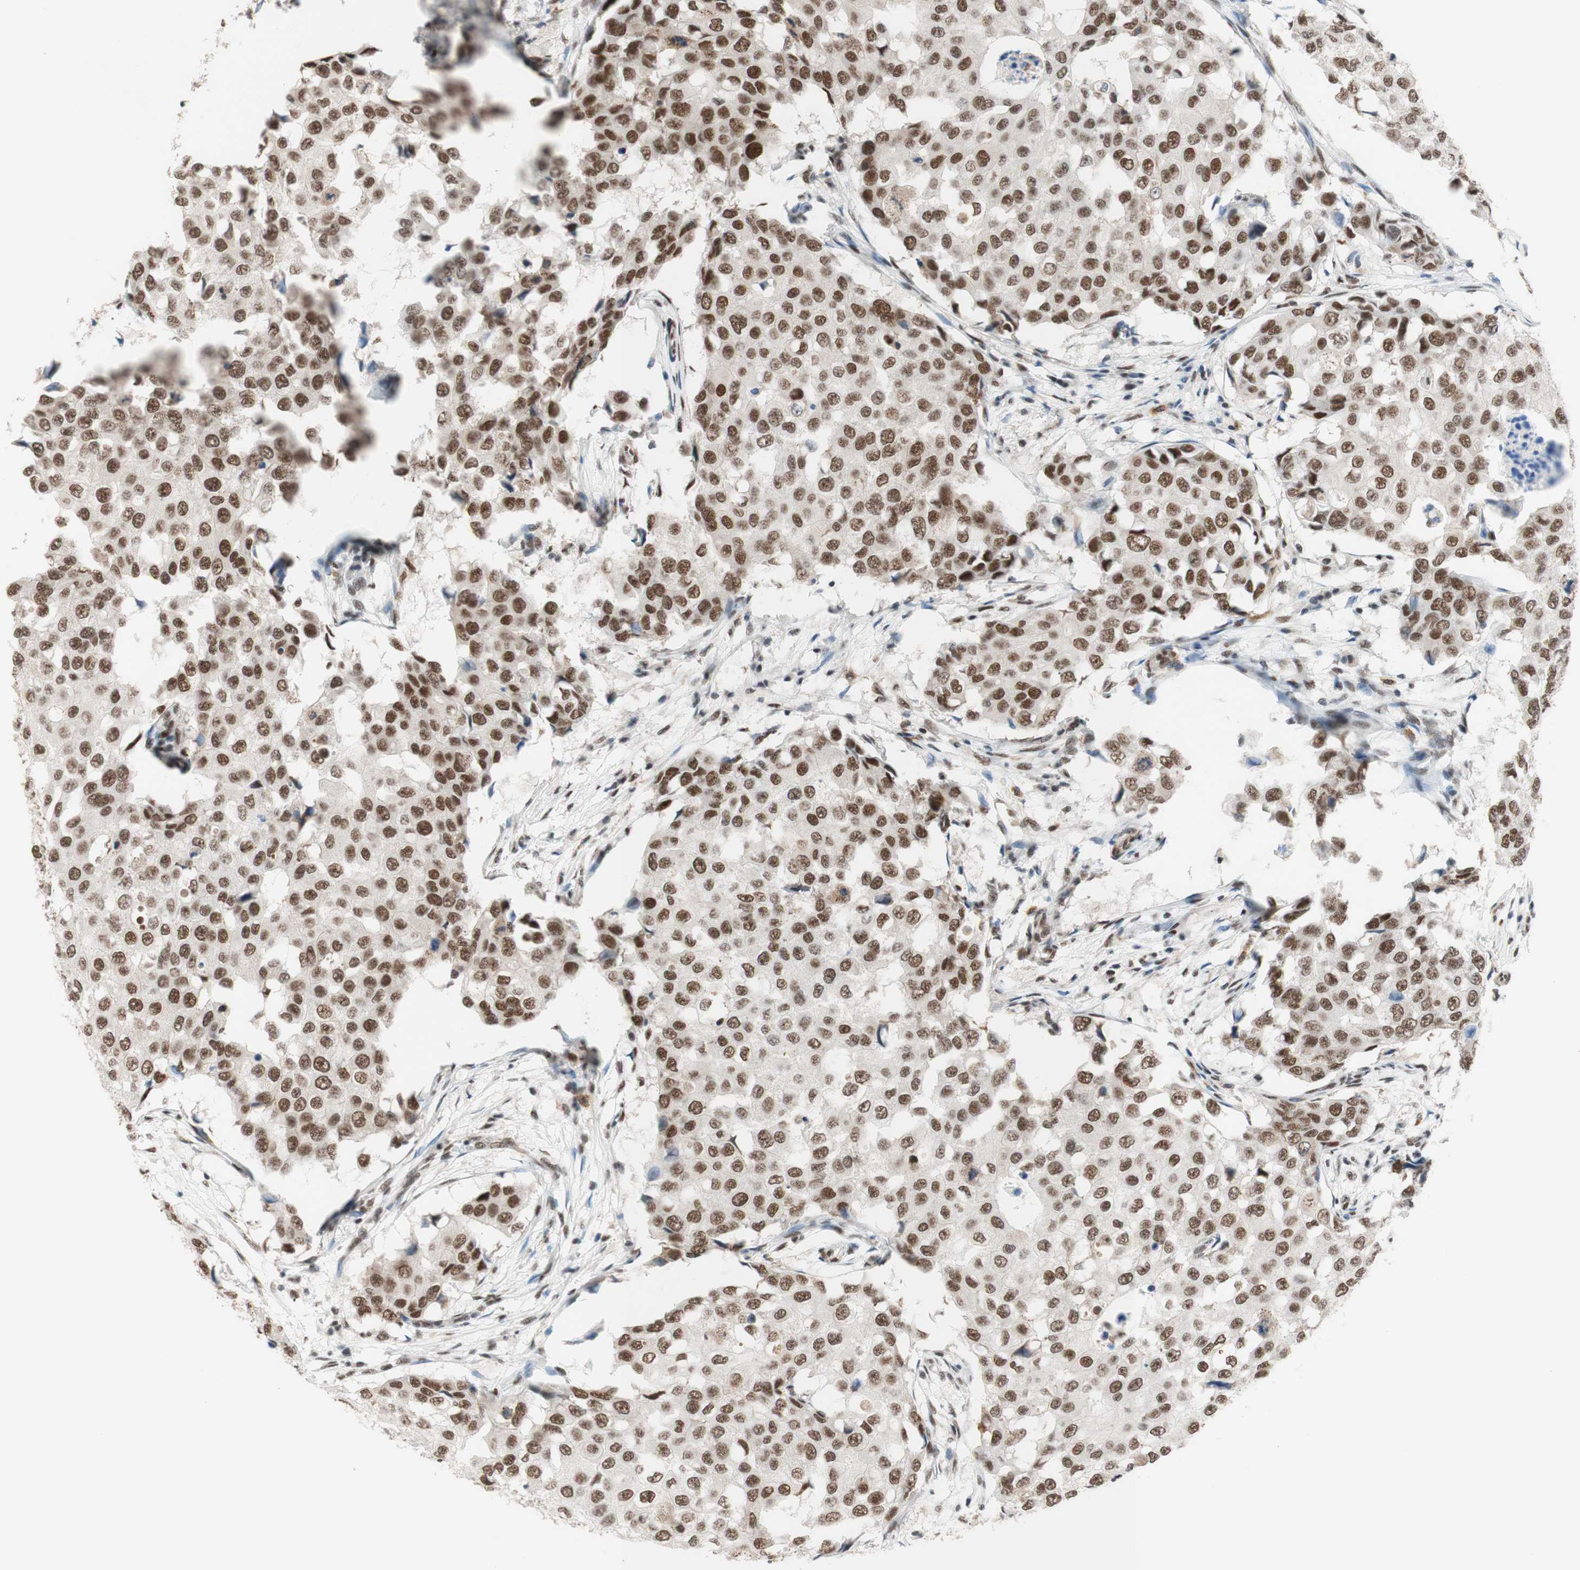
{"staining": {"intensity": "strong", "quantity": ">75%", "location": "nuclear"}, "tissue": "breast cancer", "cell_type": "Tumor cells", "image_type": "cancer", "snomed": [{"axis": "morphology", "description": "Duct carcinoma"}, {"axis": "topography", "description": "Breast"}], "caption": "Strong nuclear protein staining is appreciated in about >75% of tumor cells in breast cancer (infiltrating ductal carcinoma).", "gene": "PRPF19", "patient": {"sex": "female", "age": 27}}